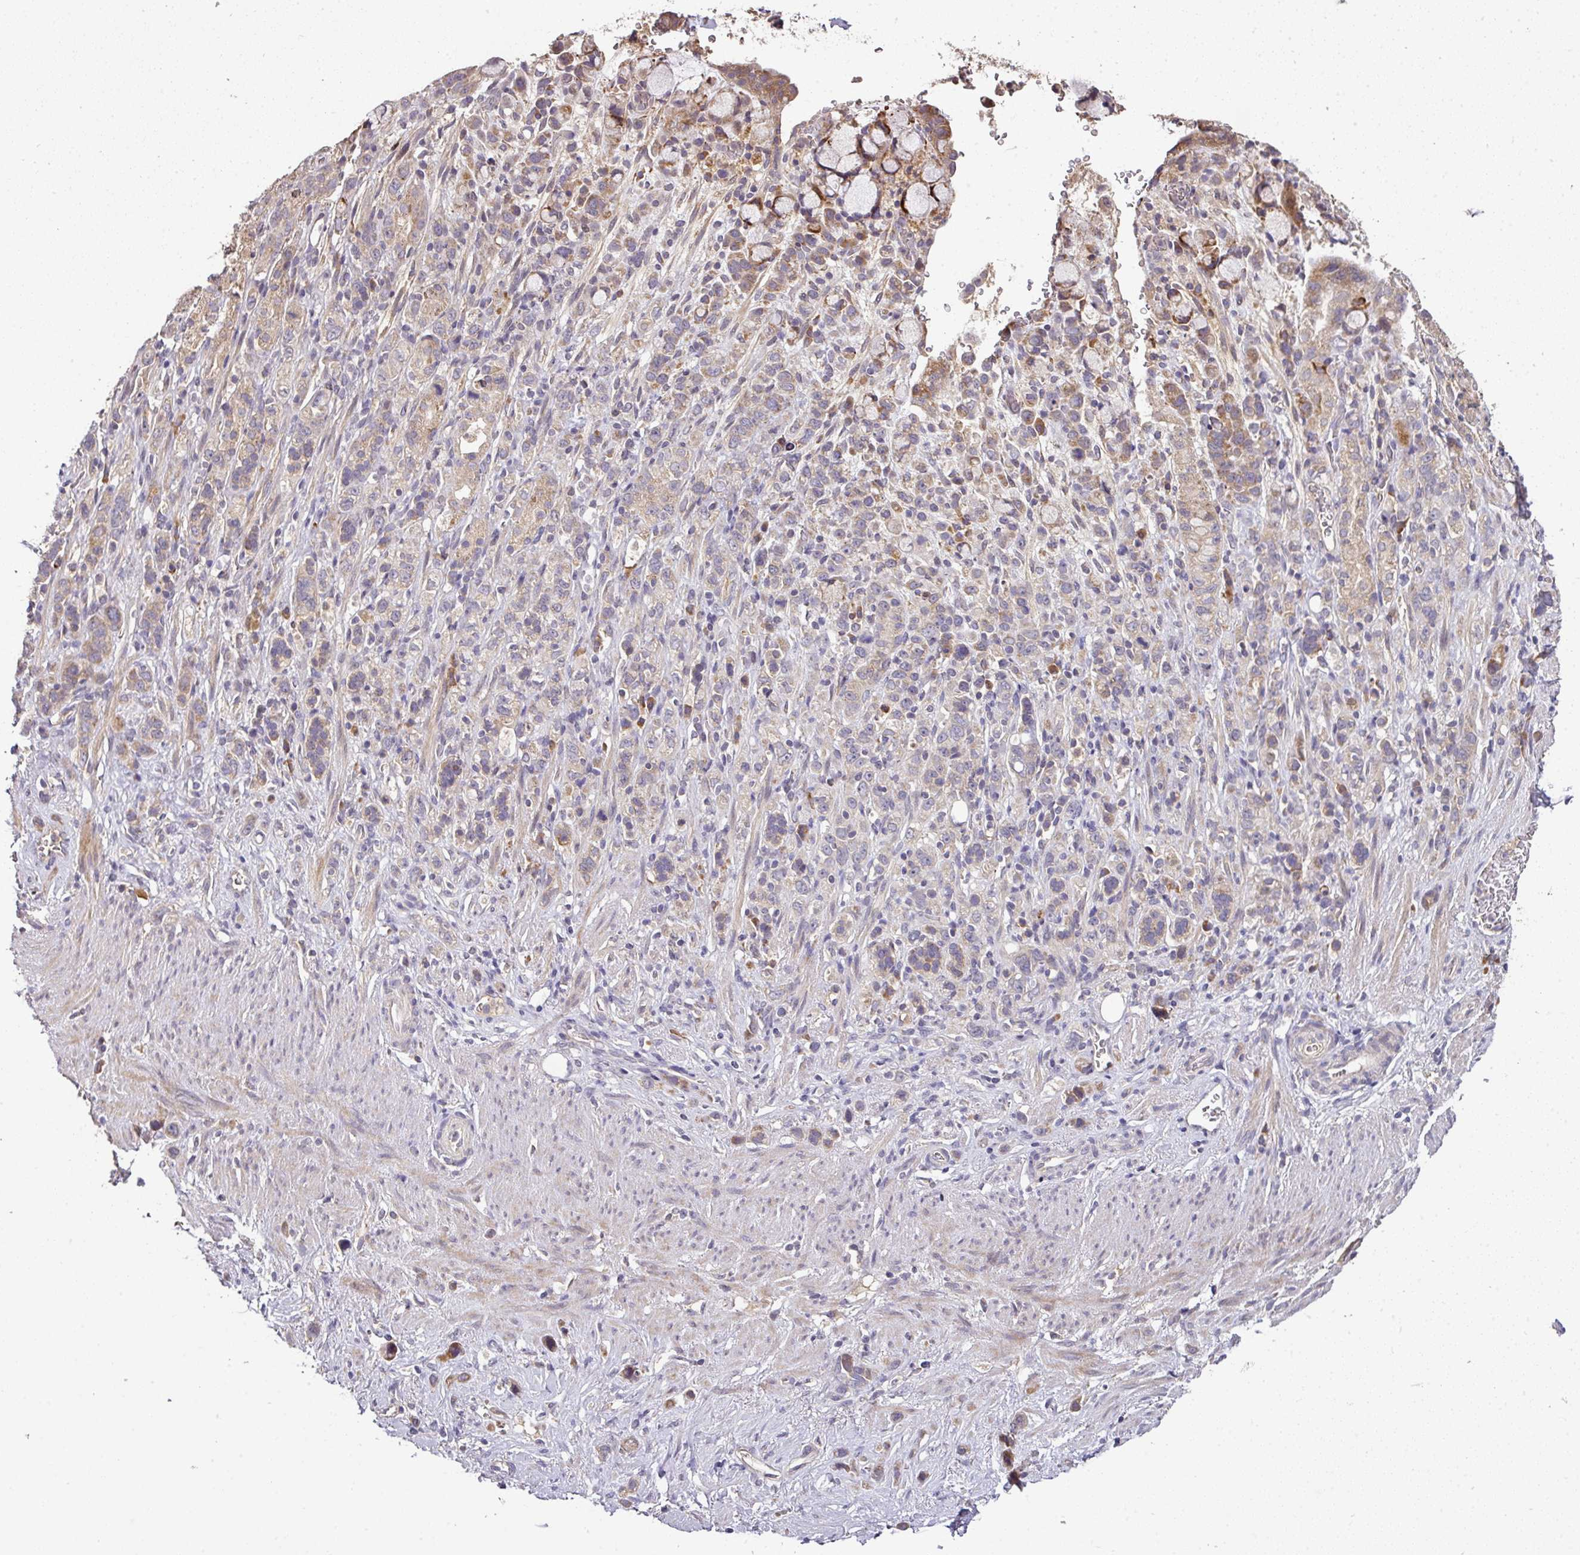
{"staining": {"intensity": "moderate", "quantity": "<25%", "location": "cytoplasmic/membranous"}, "tissue": "stomach cancer", "cell_type": "Tumor cells", "image_type": "cancer", "snomed": [{"axis": "morphology", "description": "Adenocarcinoma, NOS"}, {"axis": "topography", "description": "Stomach"}], "caption": "This is an image of immunohistochemistry (IHC) staining of stomach cancer (adenocarcinoma), which shows moderate staining in the cytoplasmic/membranous of tumor cells.", "gene": "SPCS3", "patient": {"sex": "female", "age": 65}}